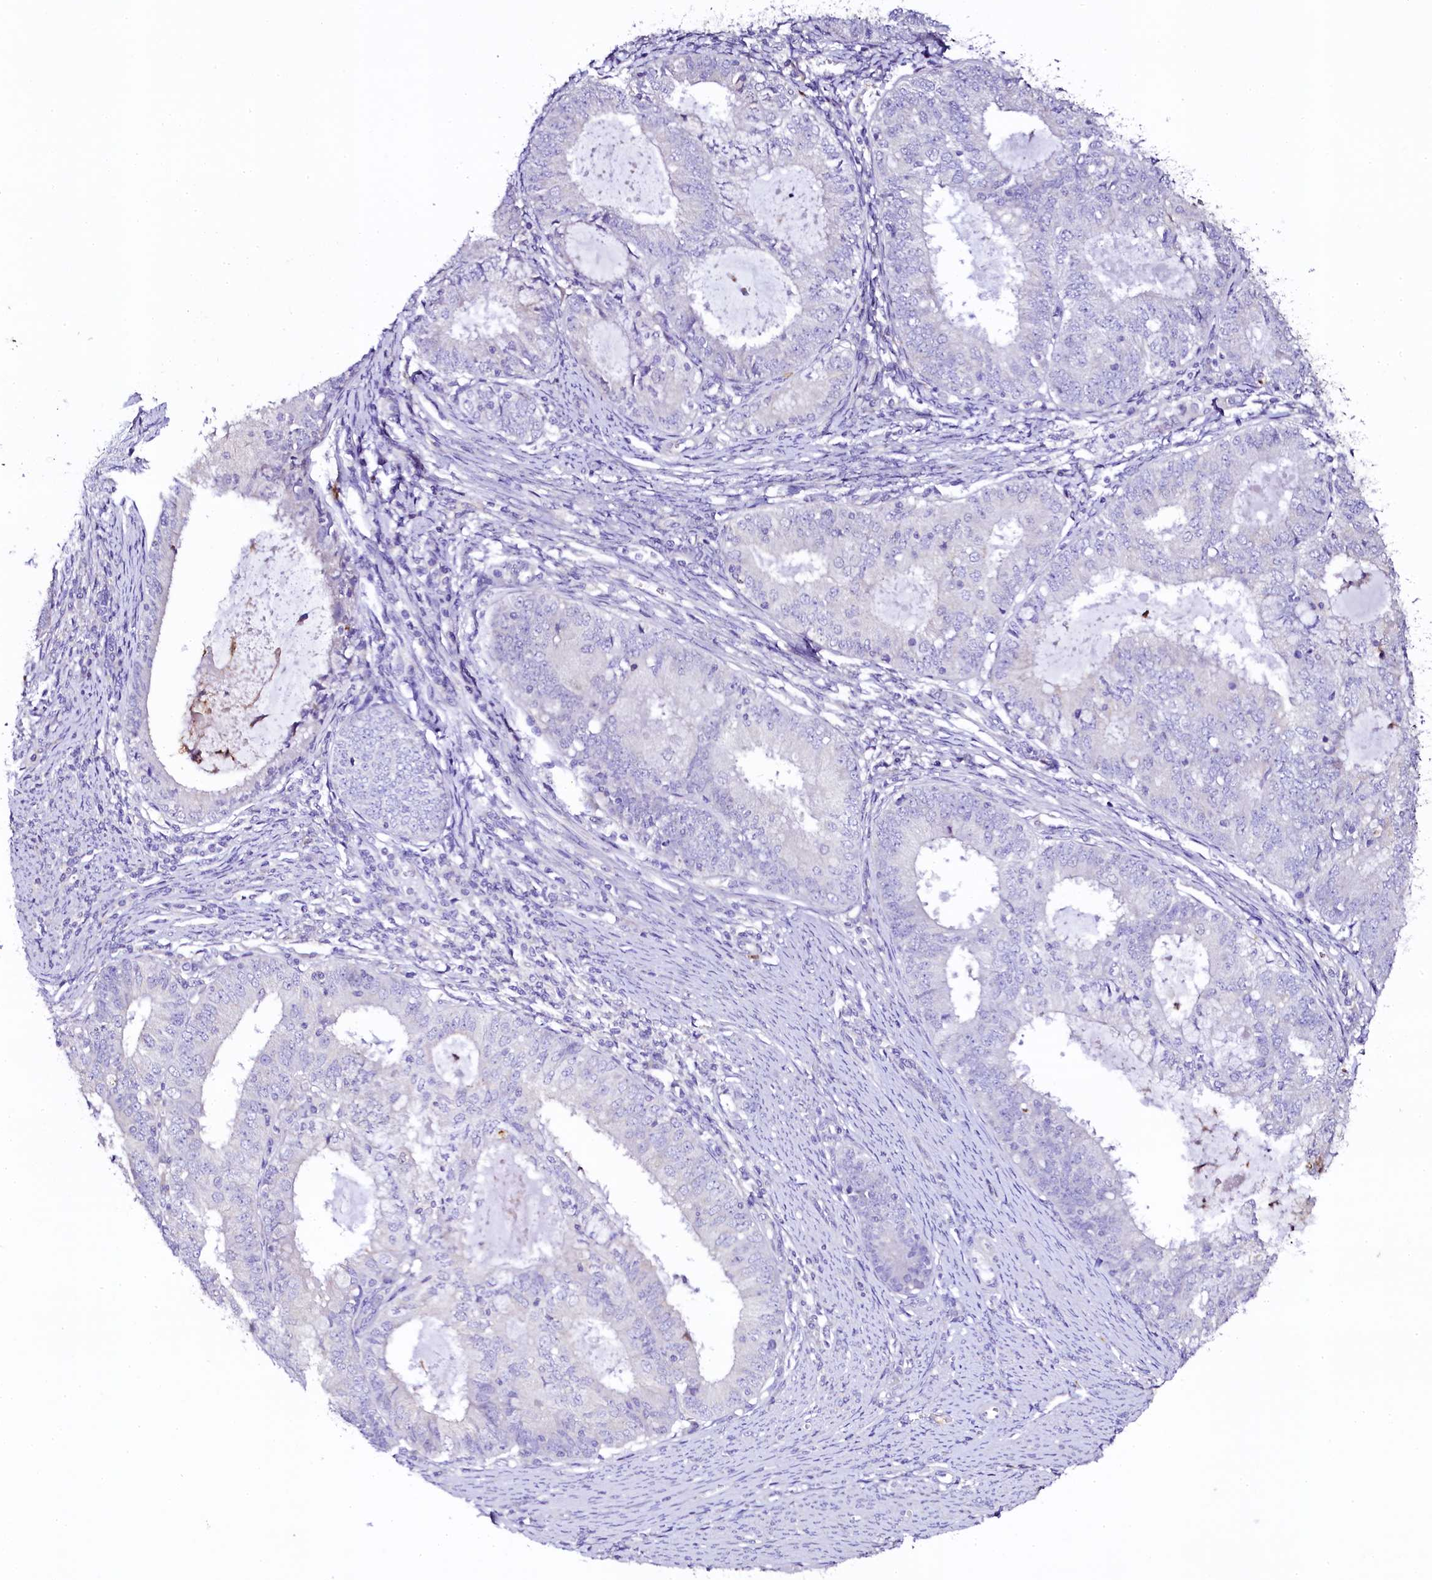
{"staining": {"intensity": "negative", "quantity": "none", "location": "none"}, "tissue": "endometrial cancer", "cell_type": "Tumor cells", "image_type": "cancer", "snomed": [{"axis": "morphology", "description": "Adenocarcinoma, NOS"}, {"axis": "topography", "description": "Endometrium"}], "caption": "Tumor cells are negative for protein expression in human endometrial adenocarcinoma.", "gene": "NAA16", "patient": {"sex": "female", "age": 57}}